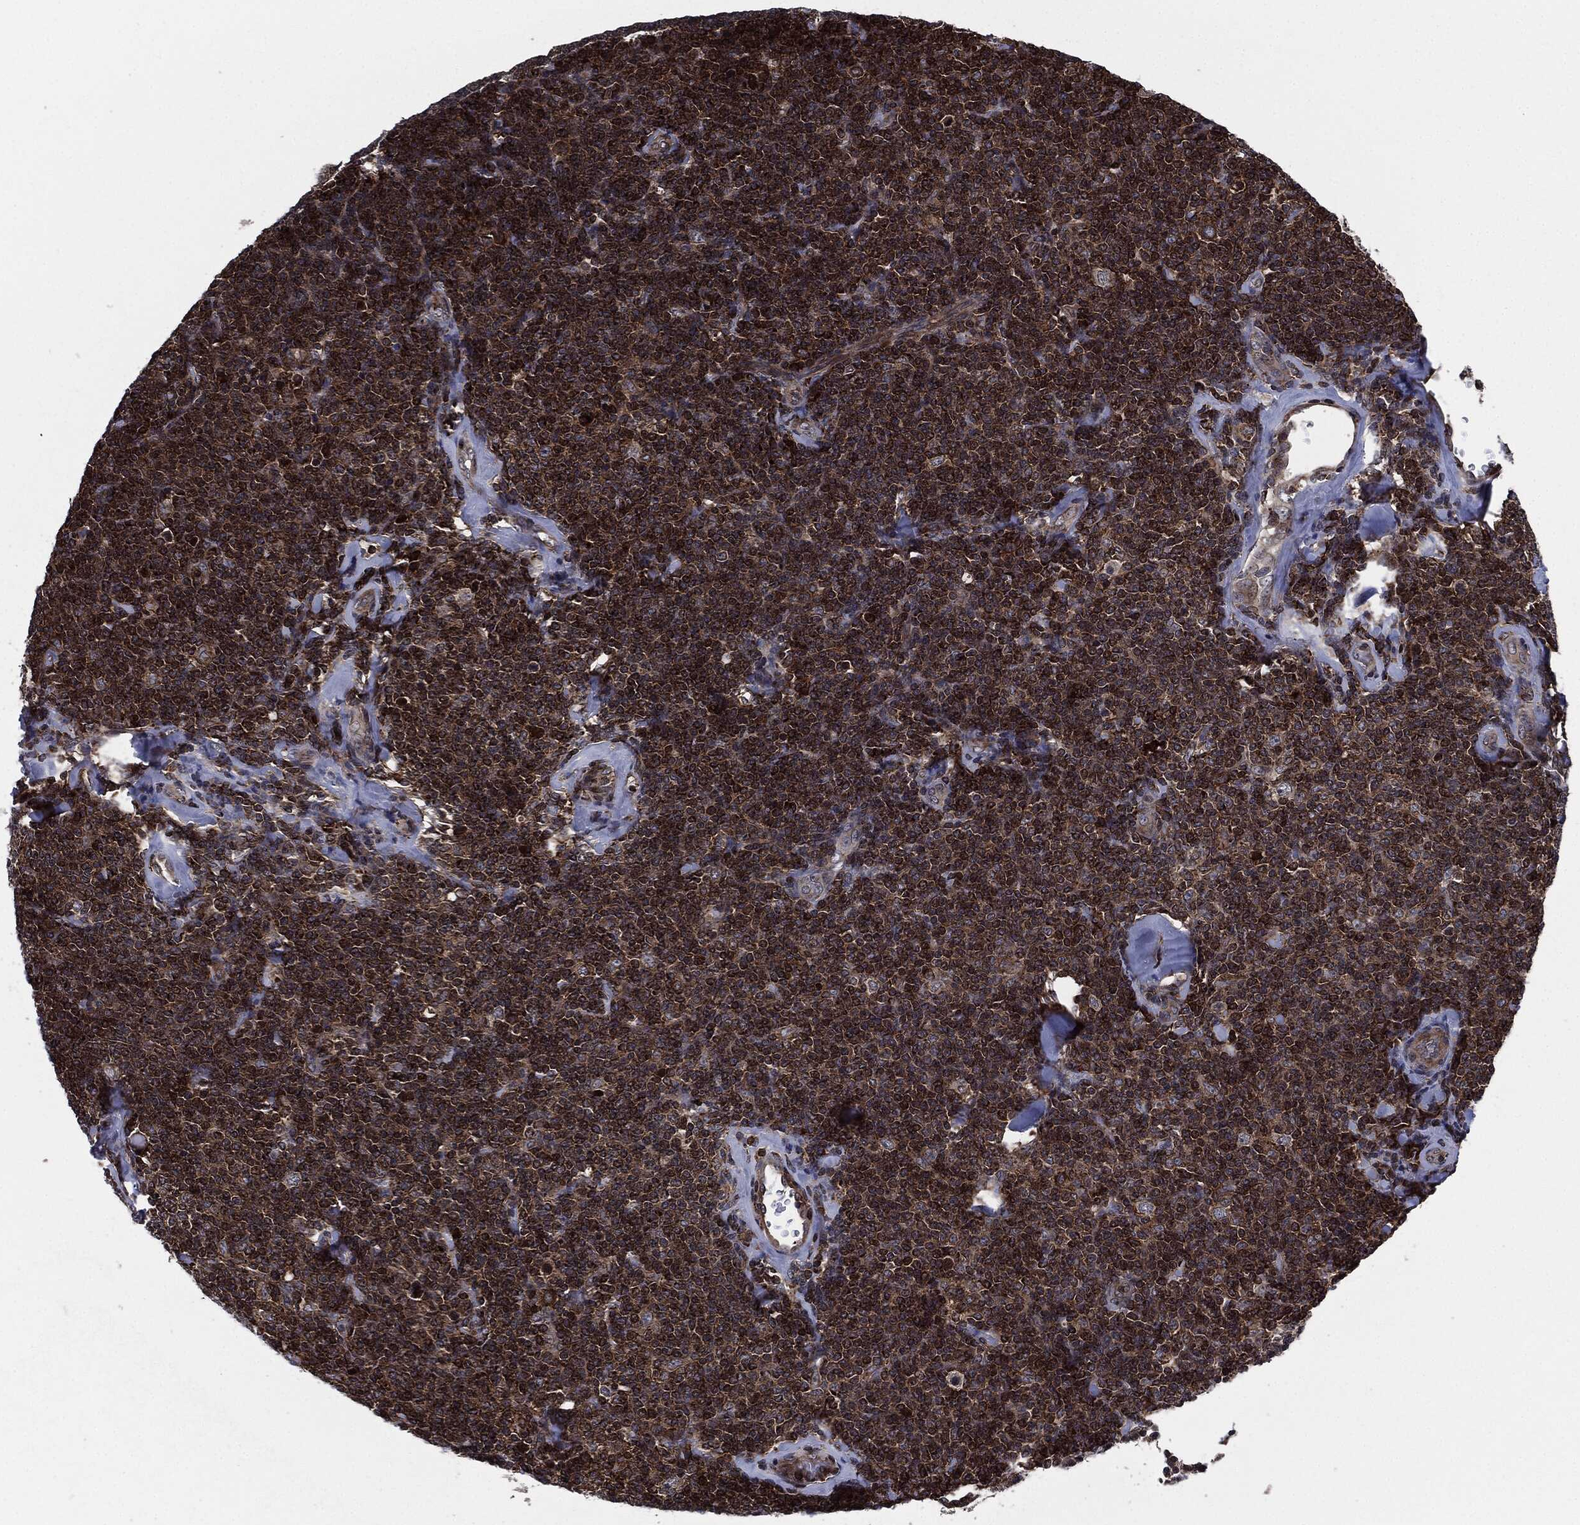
{"staining": {"intensity": "strong", "quantity": ">75%", "location": "cytoplasmic/membranous"}, "tissue": "lymphoma", "cell_type": "Tumor cells", "image_type": "cancer", "snomed": [{"axis": "morphology", "description": "Malignant lymphoma, non-Hodgkin's type, Low grade"}, {"axis": "topography", "description": "Lymph node"}], "caption": "Immunohistochemistry image of neoplastic tissue: lymphoma stained using immunohistochemistry shows high levels of strong protein expression localized specifically in the cytoplasmic/membranous of tumor cells, appearing as a cytoplasmic/membranous brown color.", "gene": "UBR1", "patient": {"sex": "female", "age": 56}}